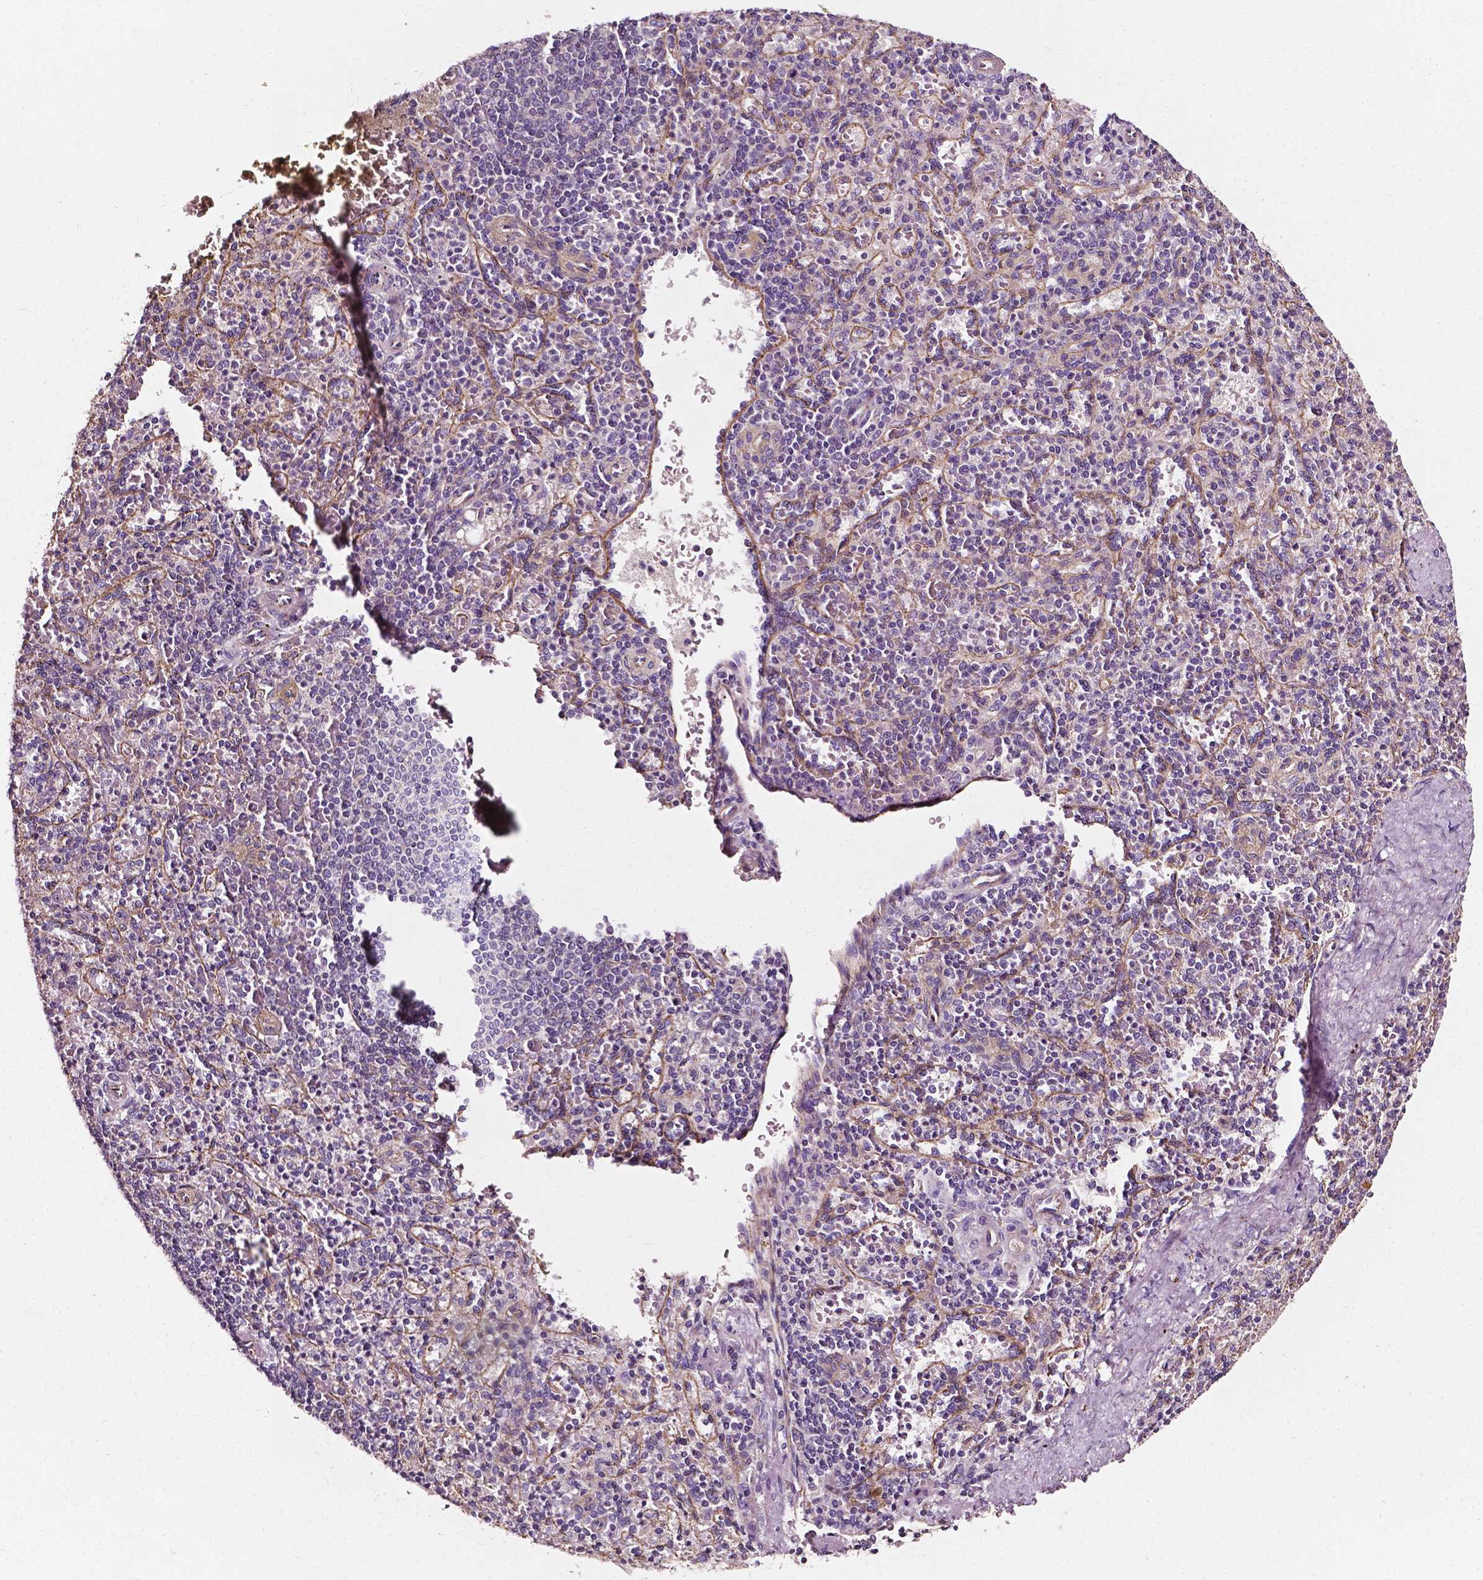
{"staining": {"intensity": "negative", "quantity": "none", "location": "none"}, "tissue": "spleen", "cell_type": "Cells in red pulp", "image_type": "normal", "snomed": [{"axis": "morphology", "description": "Normal tissue, NOS"}, {"axis": "topography", "description": "Spleen"}], "caption": "There is no significant positivity in cells in red pulp of spleen. (Stains: DAB (3,3'-diaminobenzidine) immunohistochemistry (IHC) with hematoxylin counter stain, Microscopy: brightfield microscopy at high magnification).", "gene": "ATG16L1", "patient": {"sex": "female", "age": 74}}